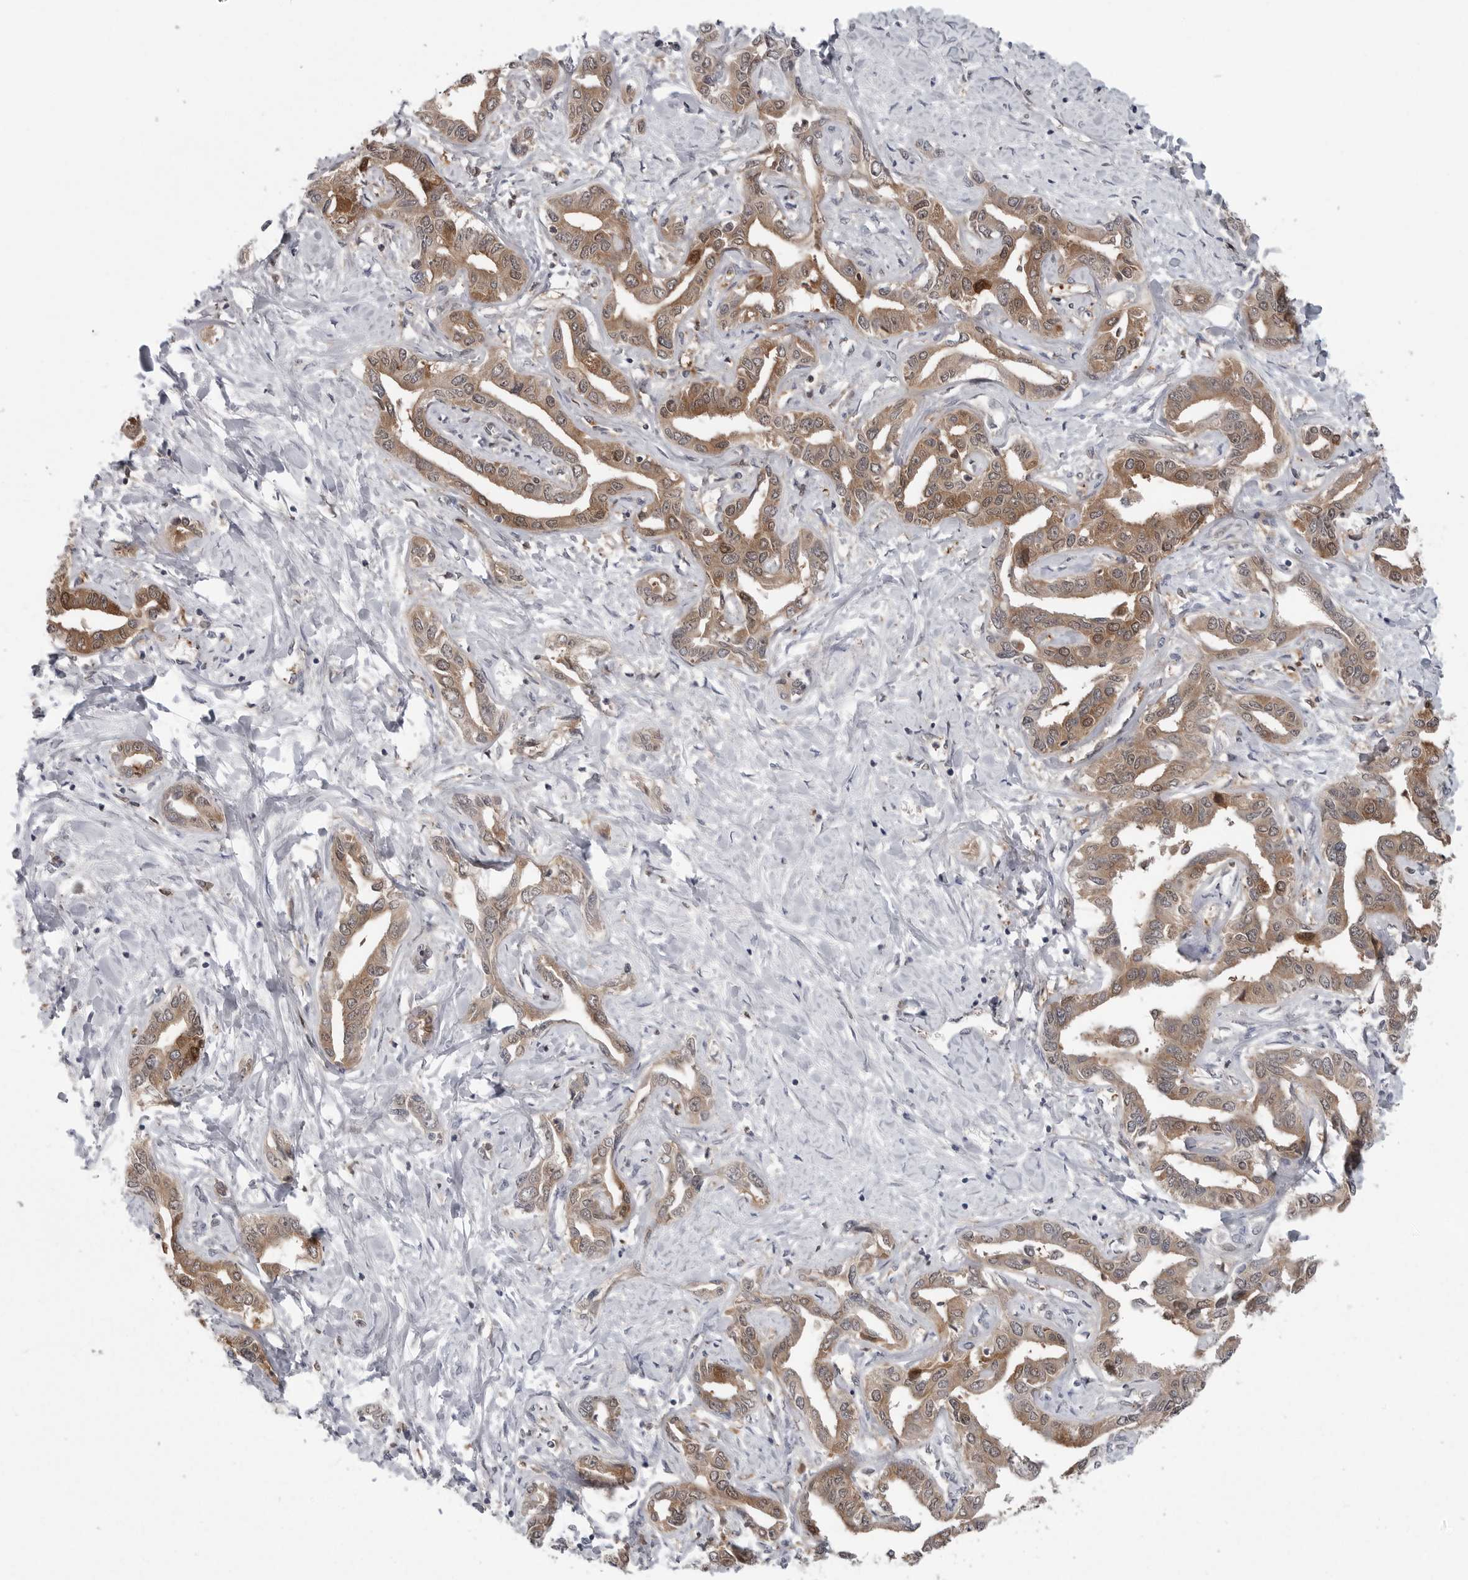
{"staining": {"intensity": "moderate", "quantity": ">75%", "location": "cytoplasmic/membranous,nuclear"}, "tissue": "liver cancer", "cell_type": "Tumor cells", "image_type": "cancer", "snomed": [{"axis": "morphology", "description": "Cholangiocarcinoma"}, {"axis": "topography", "description": "Liver"}], "caption": "A photomicrograph of human liver cancer stained for a protein reveals moderate cytoplasmic/membranous and nuclear brown staining in tumor cells. (DAB (3,3'-diaminobenzidine) IHC with brightfield microscopy, high magnification).", "gene": "PNPO", "patient": {"sex": "male", "age": 59}}